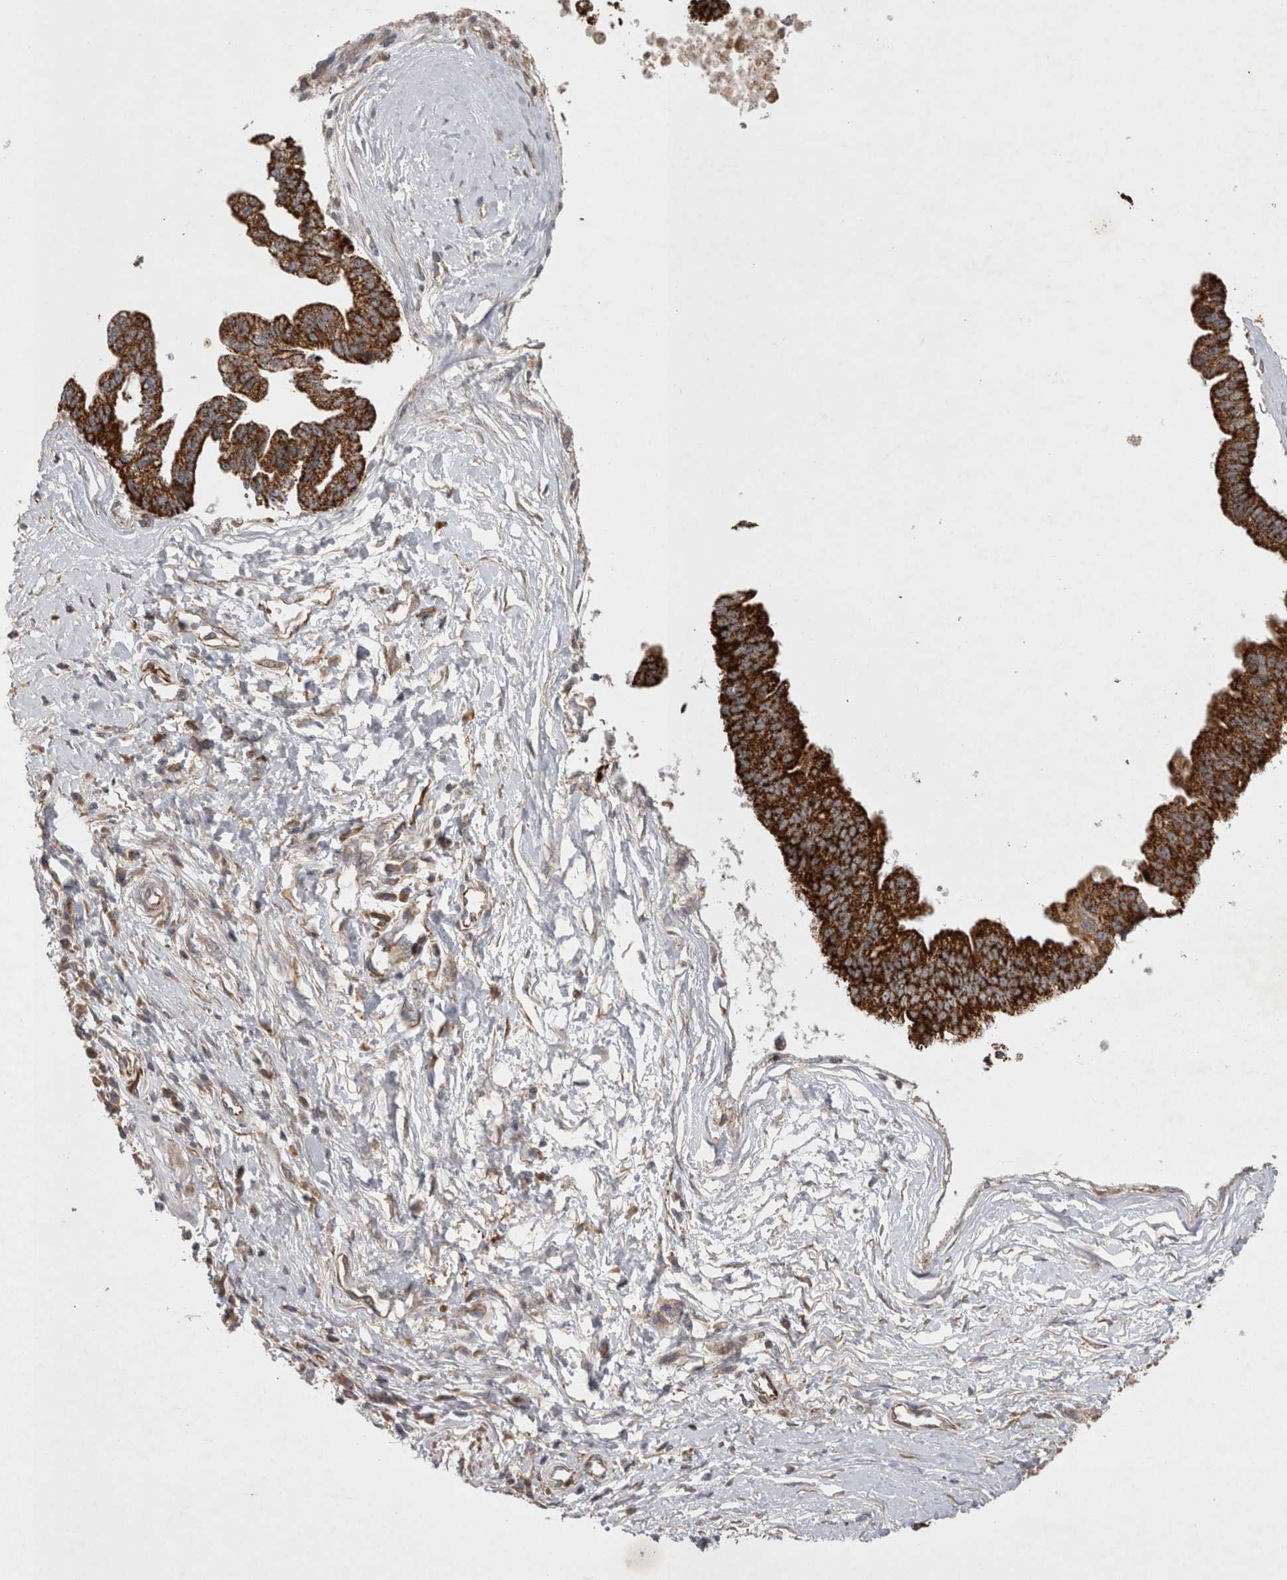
{"staining": {"intensity": "weak", "quantity": "25%-75%", "location": "cytoplasmic/membranous"}, "tissue": "pancreatic cancer", "cell_type": "Tumor cells", "image_type": "cancer", "snomed": [{"axis": "morphology", "description": "Adenocarcinoma, NOS"}, {"axis": "topography", "description": "Pancreas"}], "caption": "Pancreatic adenocarcinoma was stained to show a protein in brown. There is low levels of weak cytoplasmic/membranous positivity in about 25%-75% of tumor cells. (DAB IHC, brown staining for protein, blue staining for nuclei).", "gene": "TSPOAP1", "patient": {"sex": "male", "age": 72}}